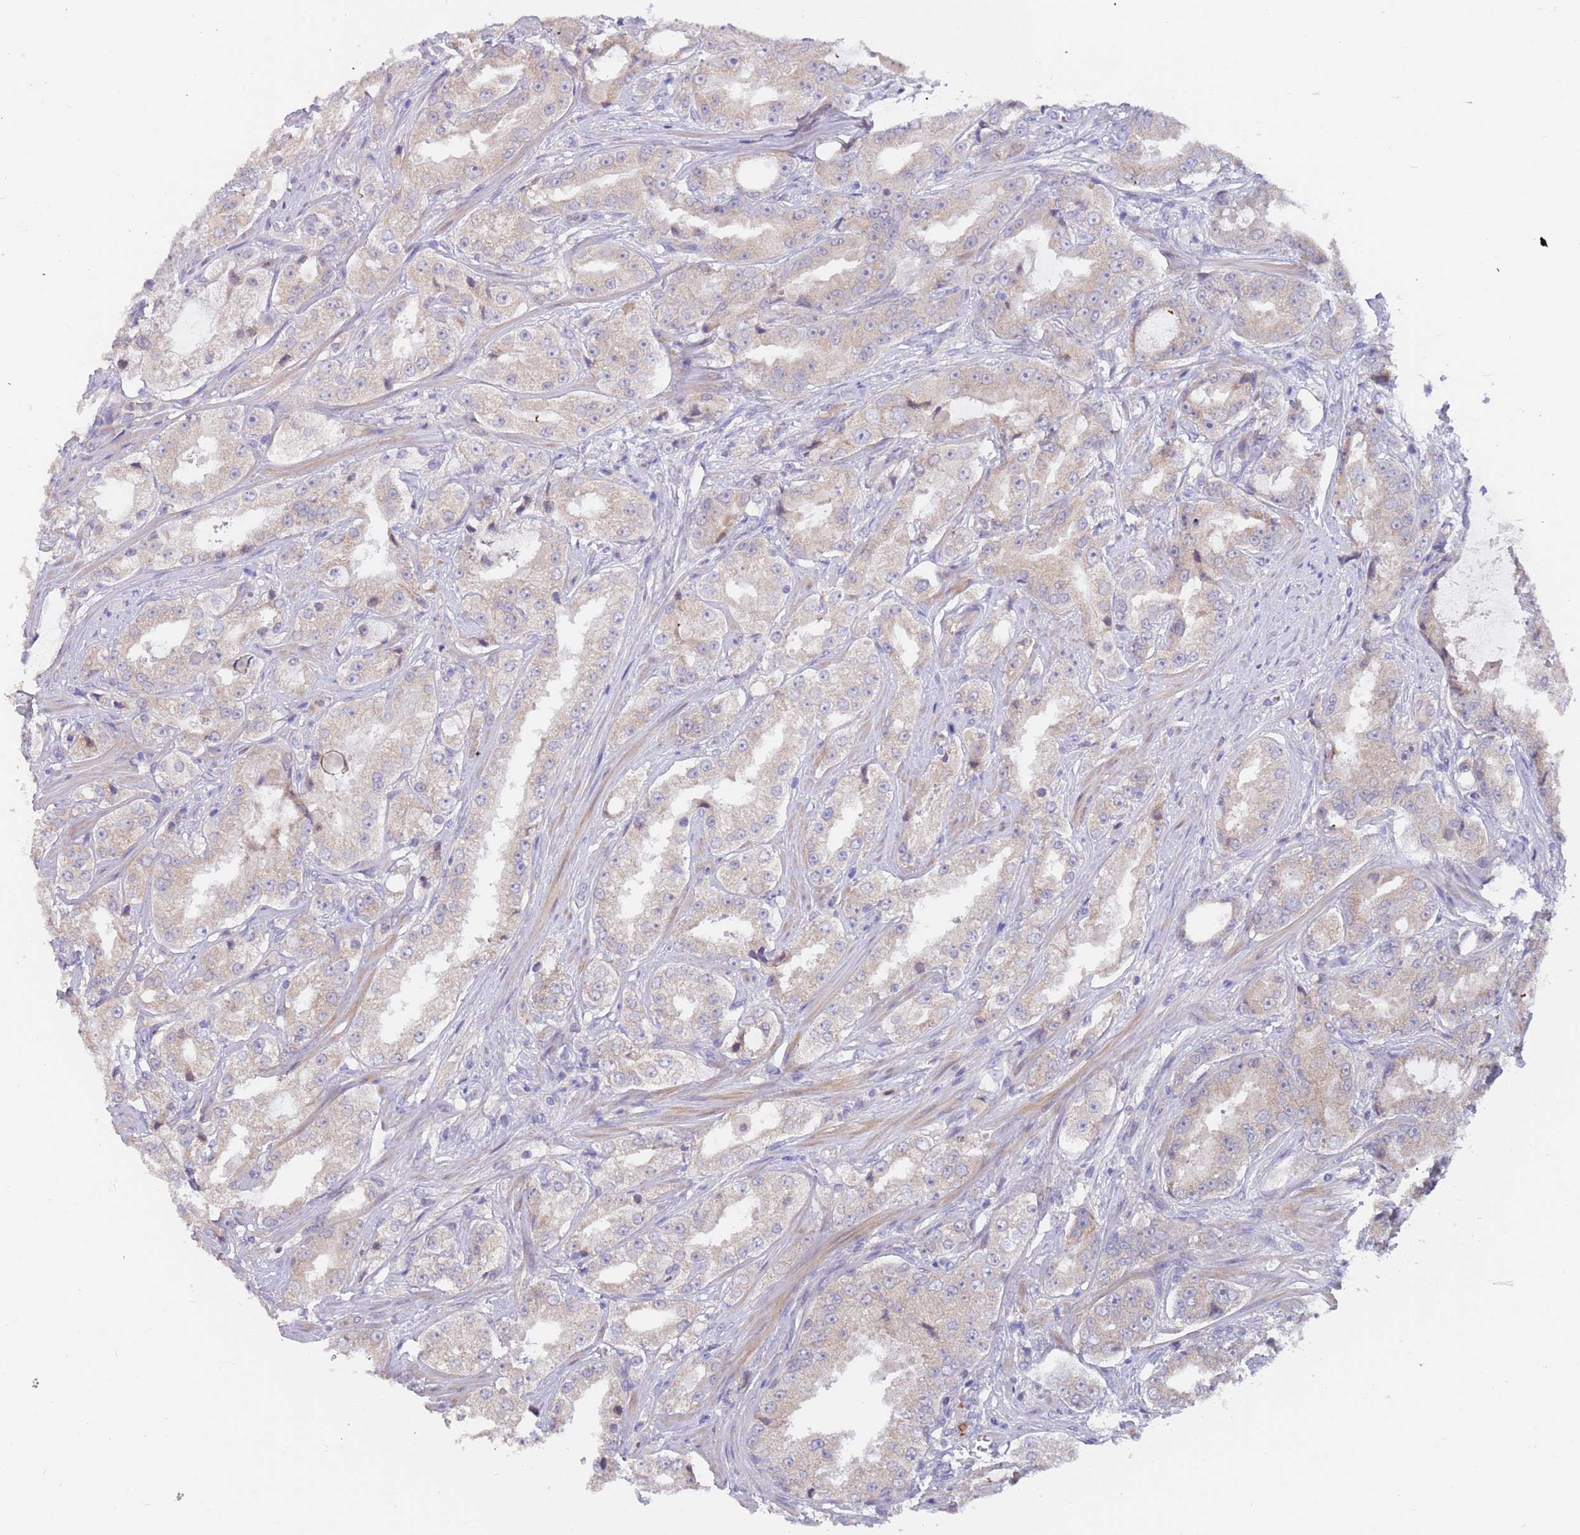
{"staining": {"intensity": "negative", "quantity": "none", "location": "none"}, "tissue": "prostate cancer", "cell_type": "Tumor cells", "image_type": "cancer", "snomed": [{"axis": "morphology", "description": "Adenocarcinoma, High grade"}, {"axis": "topography", "description": "Prostate"}], "caption": "Immunohistochemistry of human adenocarcinoma (high-grade) (prostate) shows no staining in tumor cells. (DAB (3,3'-diaminobenzidine) immunohistochemistry (IHC) with hematoxylin counter stain).", "gene": "ZNF746", "patient": {"sex": "male", "age": 73}}